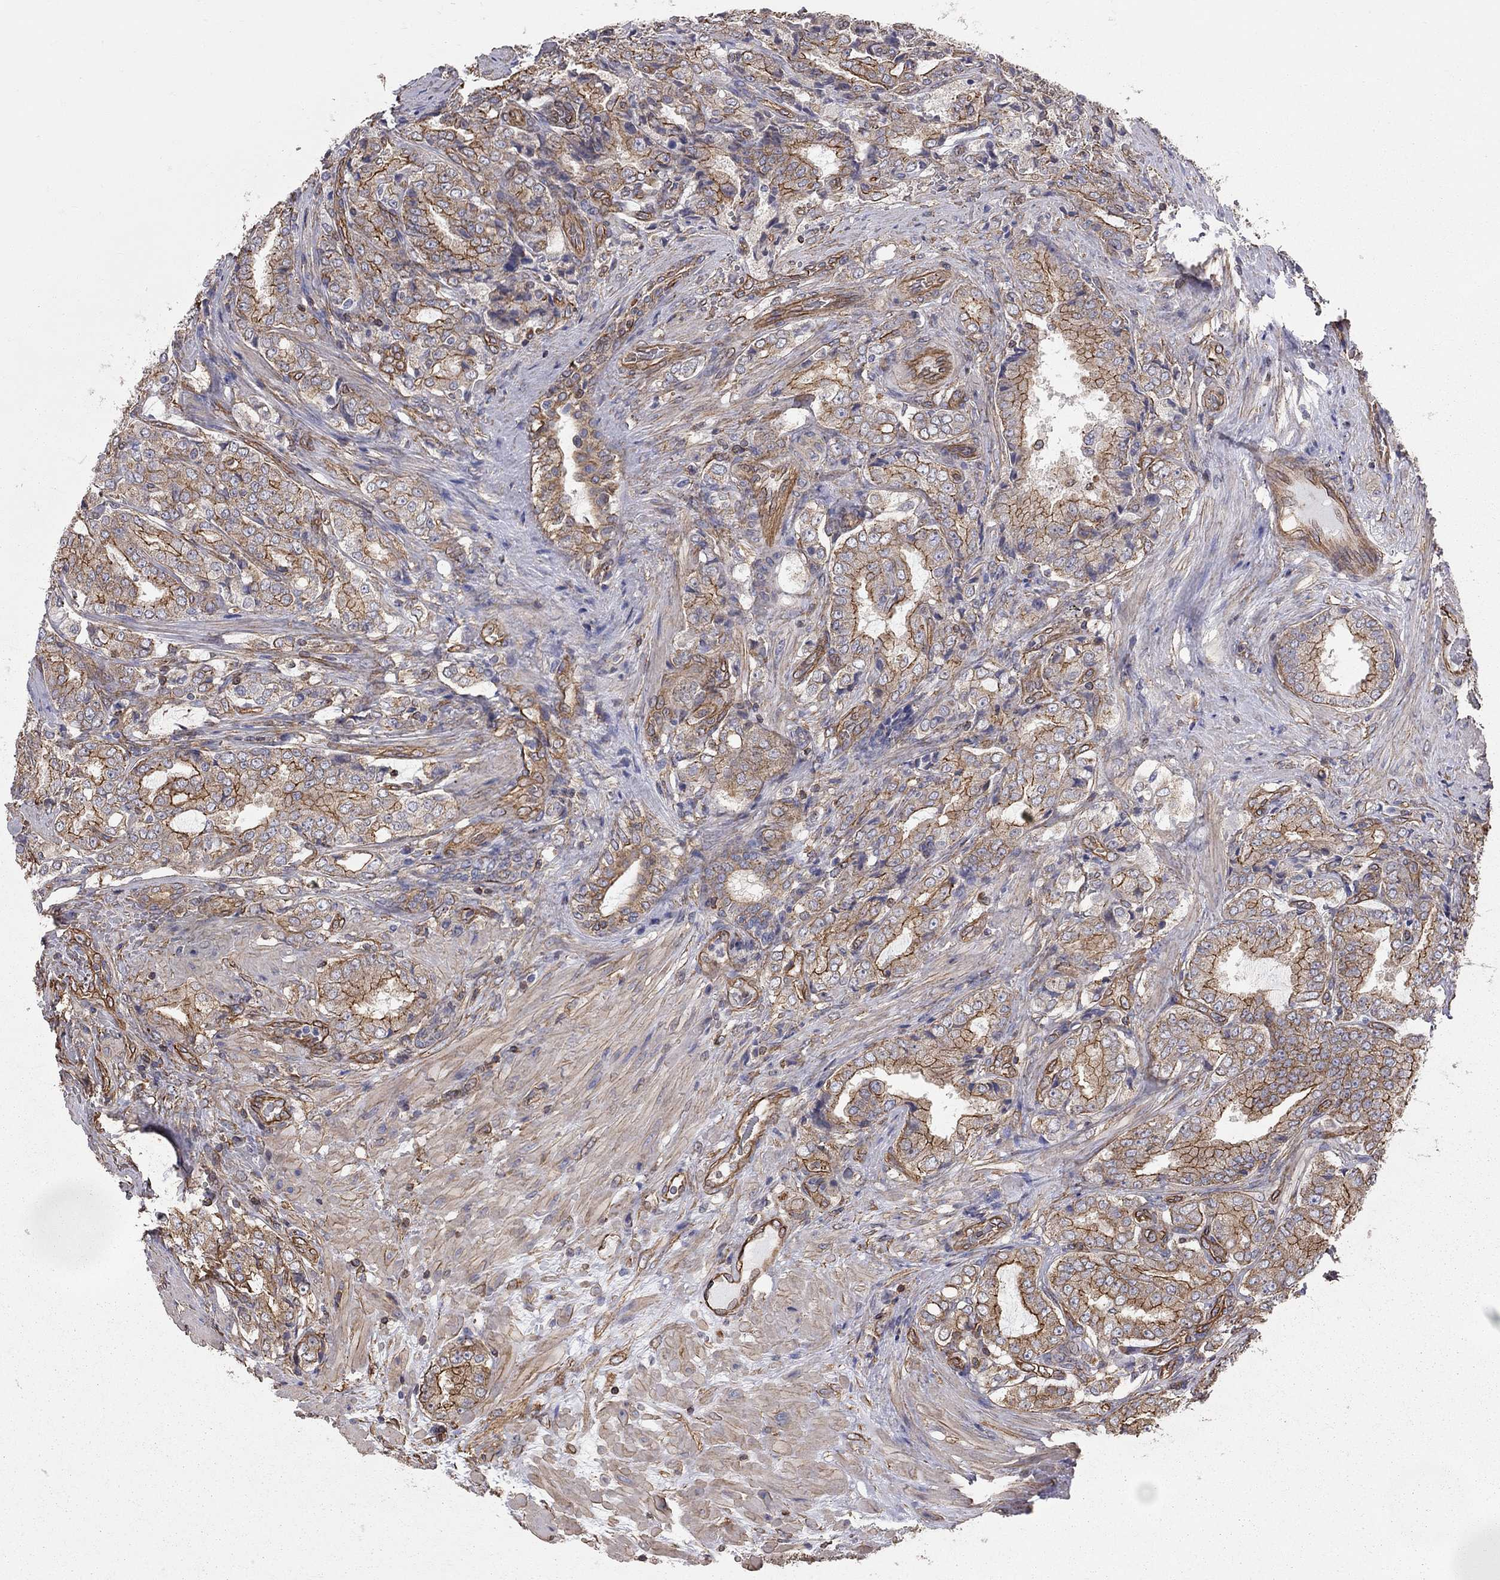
{"staining": {"intensity": "strong", "quantity": "25%-75%", "location": "cytoplasmic/membranous"}, "tissue": "prostate cancer", "cell_type": "Tumor cells", "image_type": "cancer", "snomed": [{"axis": "morphology", "description": "Adenocarcinoma, NOS"}, {"axis": "topography", "description": "Prostate"}], "caption": "This is a micrograph of IHC staining of prostate cancer (adenocarcinoma), which shows strong positivity in the cytoplasmic/membranous of tumor cells.", "gene": "BICDL2", "patient": {"sex": "male", "age": 65}}